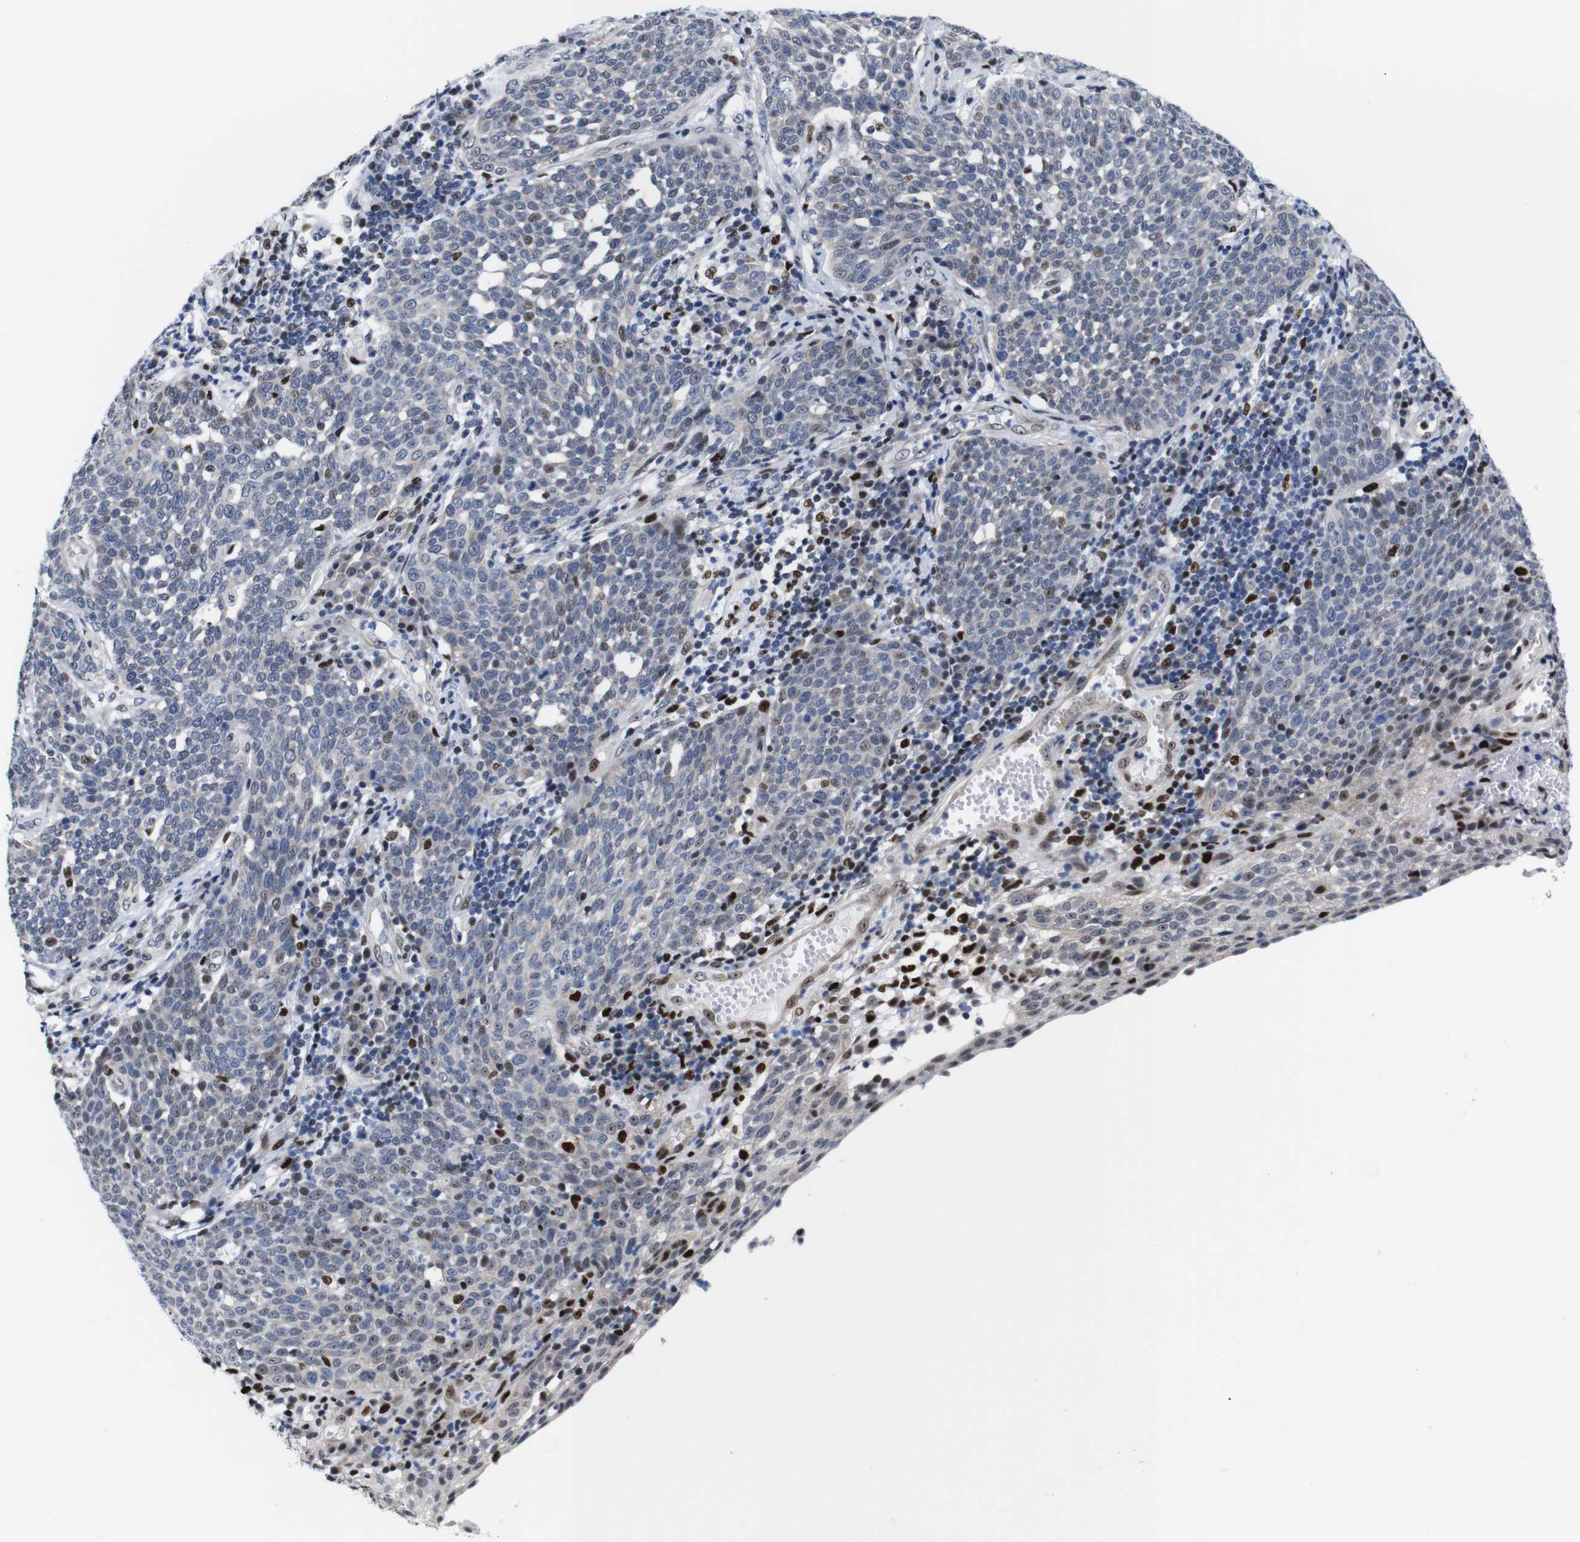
{"staining": {"intensity": "strong", "quantity": "<25%", "location": "nuclear"}, "tissue": "cervical cancer", "cell_type": "Tumor cells", "image_type": "cancer", "snomed": [{"axis": "morphology", "description": "Squamous cell carcinoma, NOS"}, {"axis": "topography", "description": "Cervix"}], "caption": "A medium amount of strong nuclear expression is identified in about <25% of tumor cells in cervical cancer tissue. Immunohistochemistry stains the protein of interest in brown and the nuclei are stained blue.", "gene": "GATA6", "patient": {"sex": "female", "age": 34}}